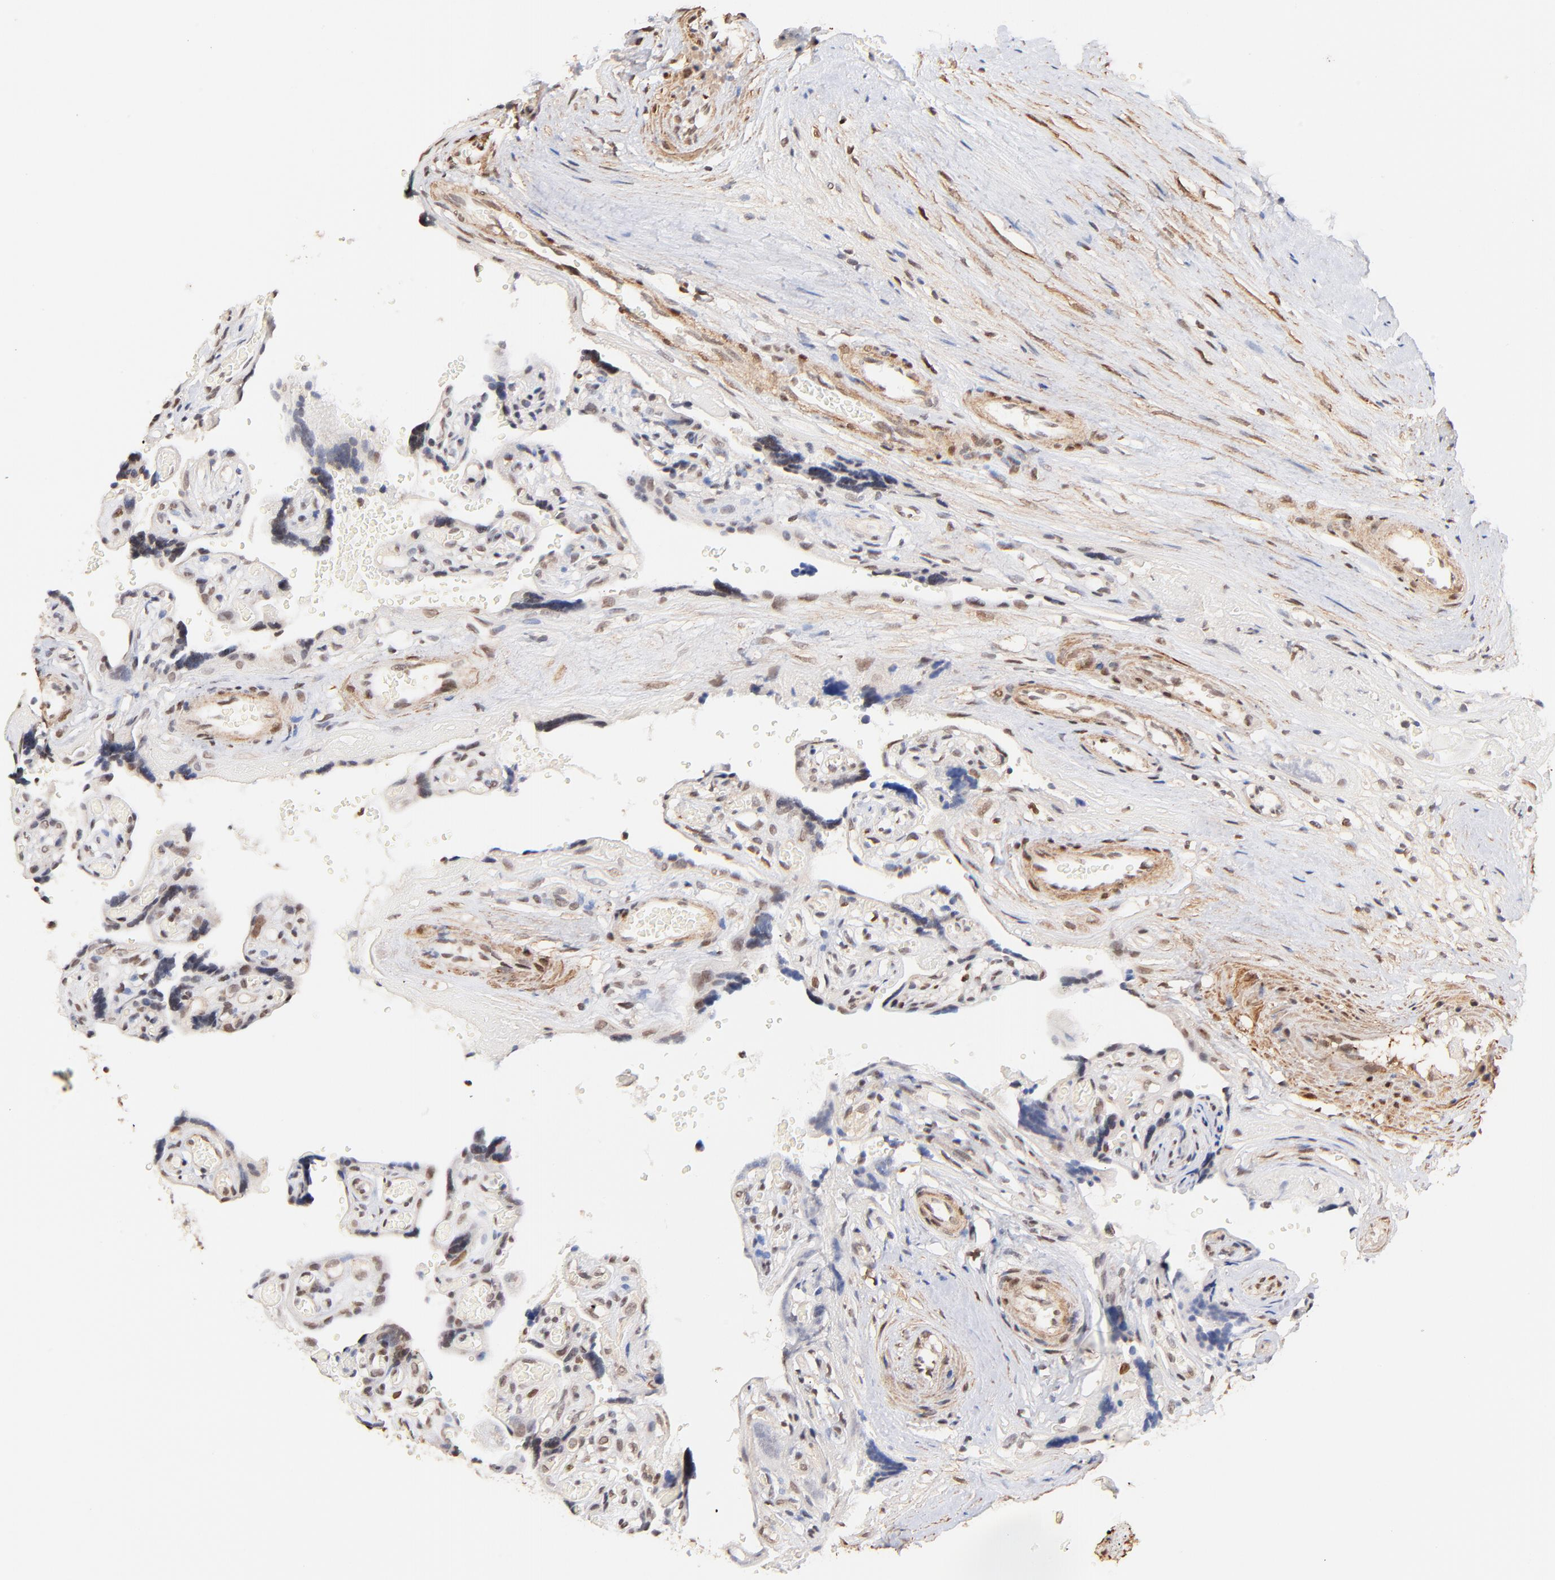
{"staining": {"intensity": "moderate", "quantity": "25%-75%", "location": "nuclear"}, "tissue": "placenta", "cell_type": "Decidual cells", "image_type": "normal", "snomed": [{"axis": "morphology", "description": "Normal tissue, NOS"}, {"axis": "topography", "description": "Placenta"}], "caption": "An IHC image of benign tissue is shown. Protein staining in brown labels moderate nuclear positivity in placenta within decidual cells. Nuclei are stained in blue.", "gene": "ZFP92", "patient": {"sex": "female", "age": 30}}